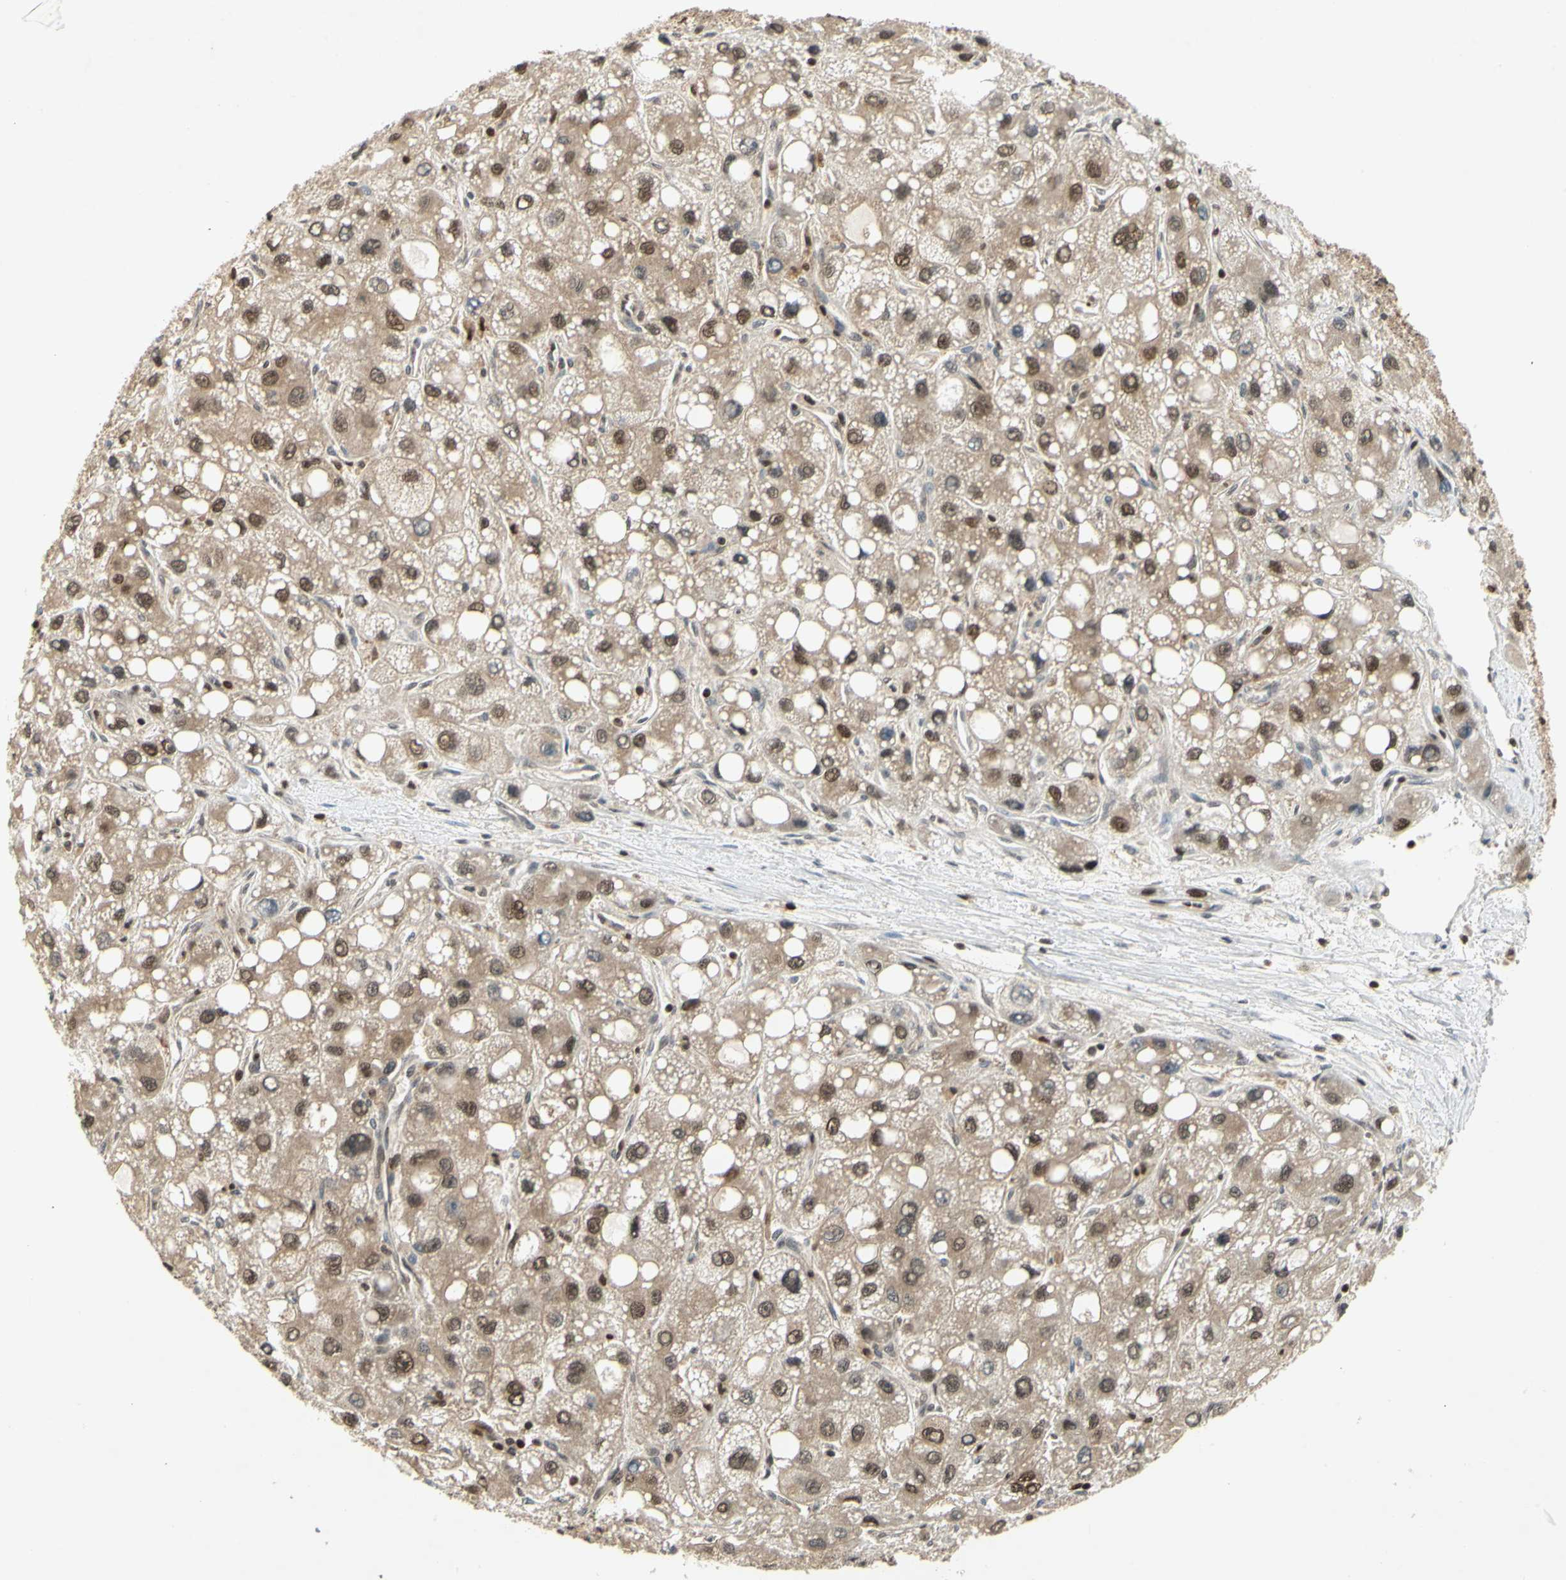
{"staining": {"intensity": "weak", "quantity": ">75%", "location": "cytoplasmic/membranous,nuclear"}, "tissue": "liver cancer", "cell_type": "Tumor cells", "image_type": "cancer", "snomed": [{"axis": "morphology", "description": "Carcinoma, Hepatocellular, NOS"}, {"axis": "topography", "description": "Liver"}], "caption": "Immunohistochemical staining of human liver cancer (hepatocellular carcinoma) exhibits low levels of weak cytoplasmic/membranous and nuclear positivity in approximately >75% of tumor cells.", "gene": "GSR", "patient": {"sex": "male", "age": 55}}